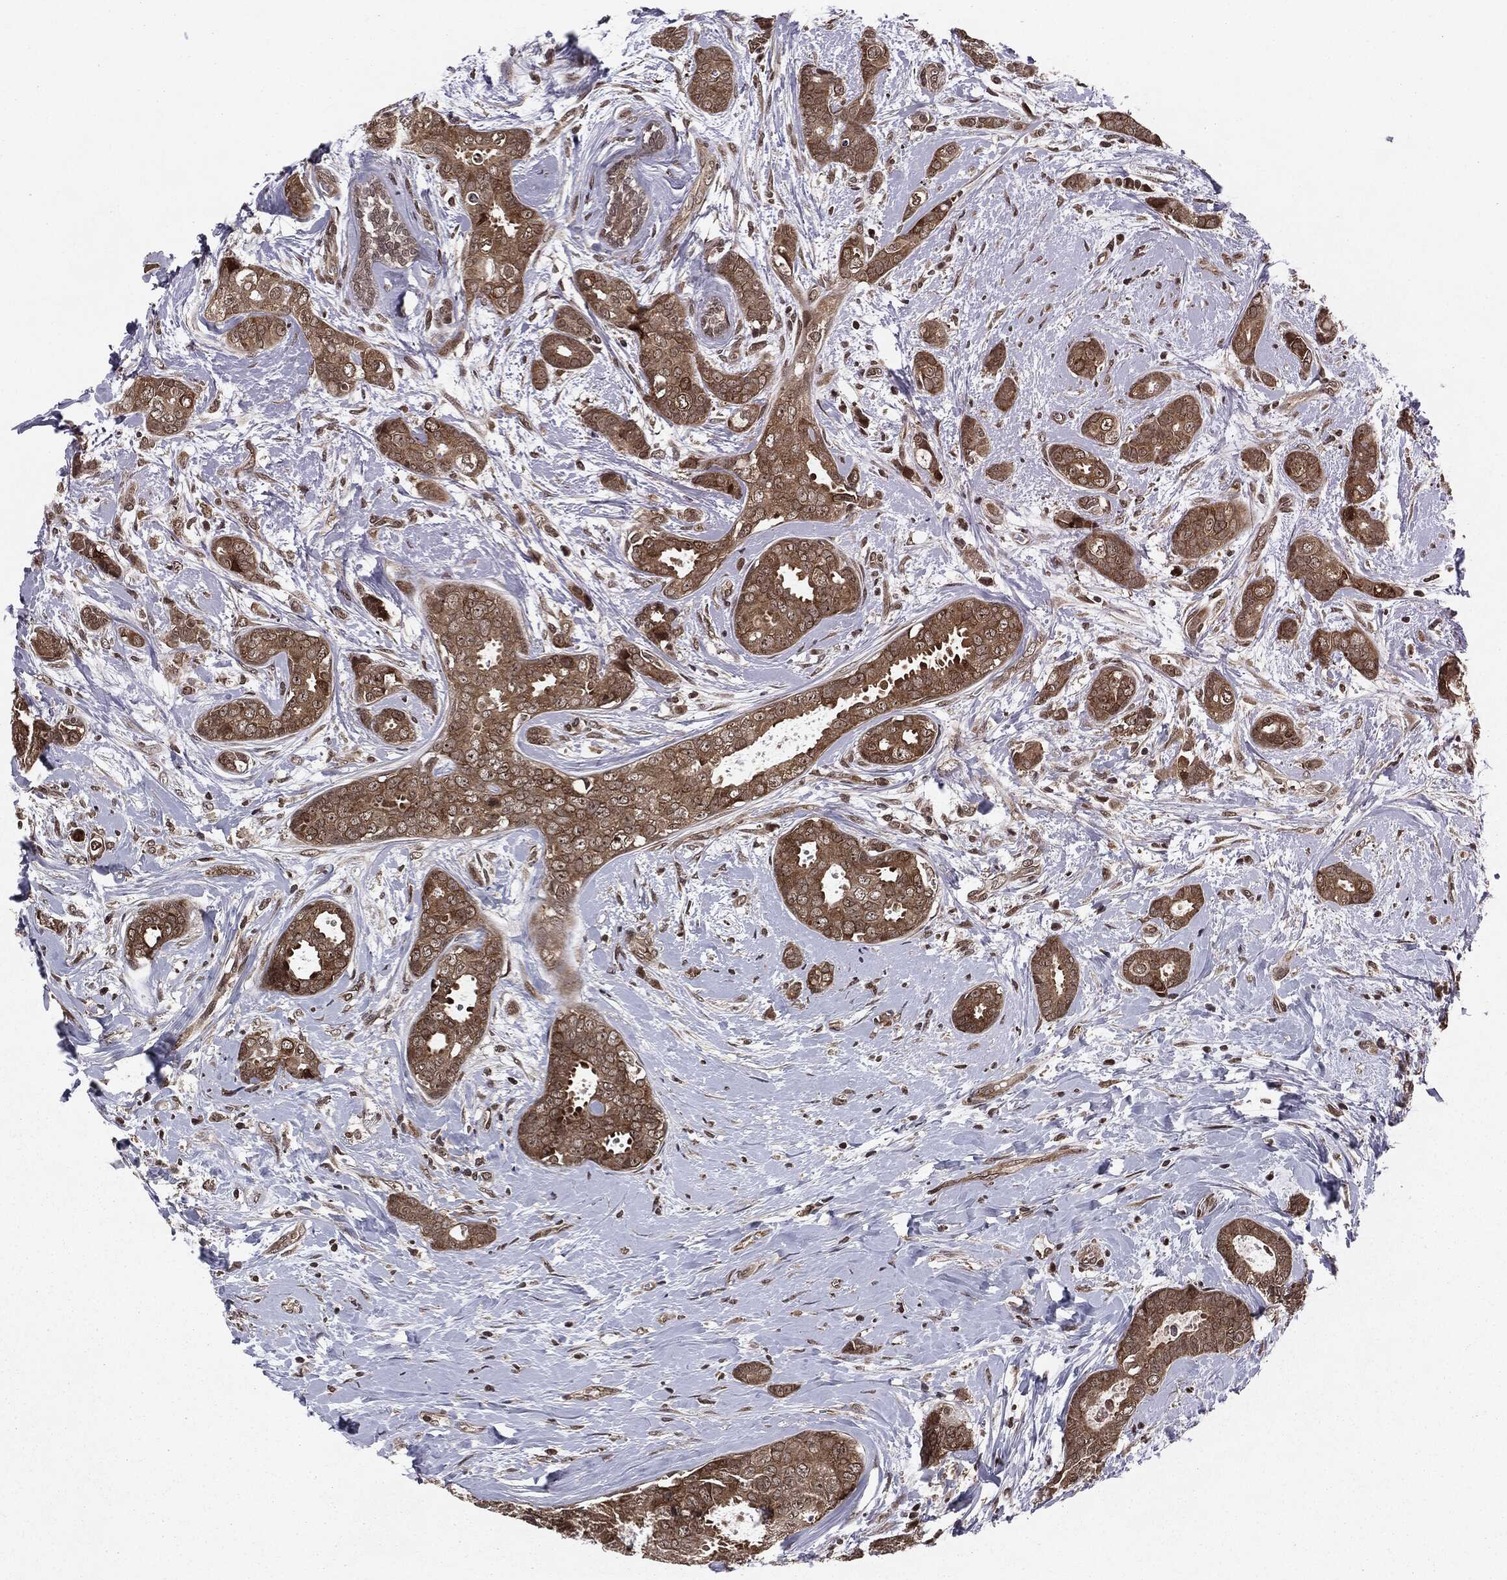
{"staining": {"intensity": "moderate", "quantity": ">75%", "location": "cytoplasmic/membranous,nuclear"}, "tissue": "breast cancer", "cell_type": "Tumor cells", "image_type": "cancer", "snomed": [{"axis": "morphology", "description": "Duct carcinoma"}, {"axis": "topography", "description": "Breast"}], "caption": "Immunohistochemistry (IHC) staining of breast cancer (invasive ductal carcinoma), which reveals medium levels of moderate cytoplasmic/membranous and nuclear staining in approximately >75% of tumor cells indicating moderate cytoplasmic/membranous and nuclear protein staining. The staining was performed using DAB (brown) for protein detection and nuclei were counterstained in hematoxylin (blue).", "gene": "STAU2", "patient": {"sex": "female", "age": 45}}